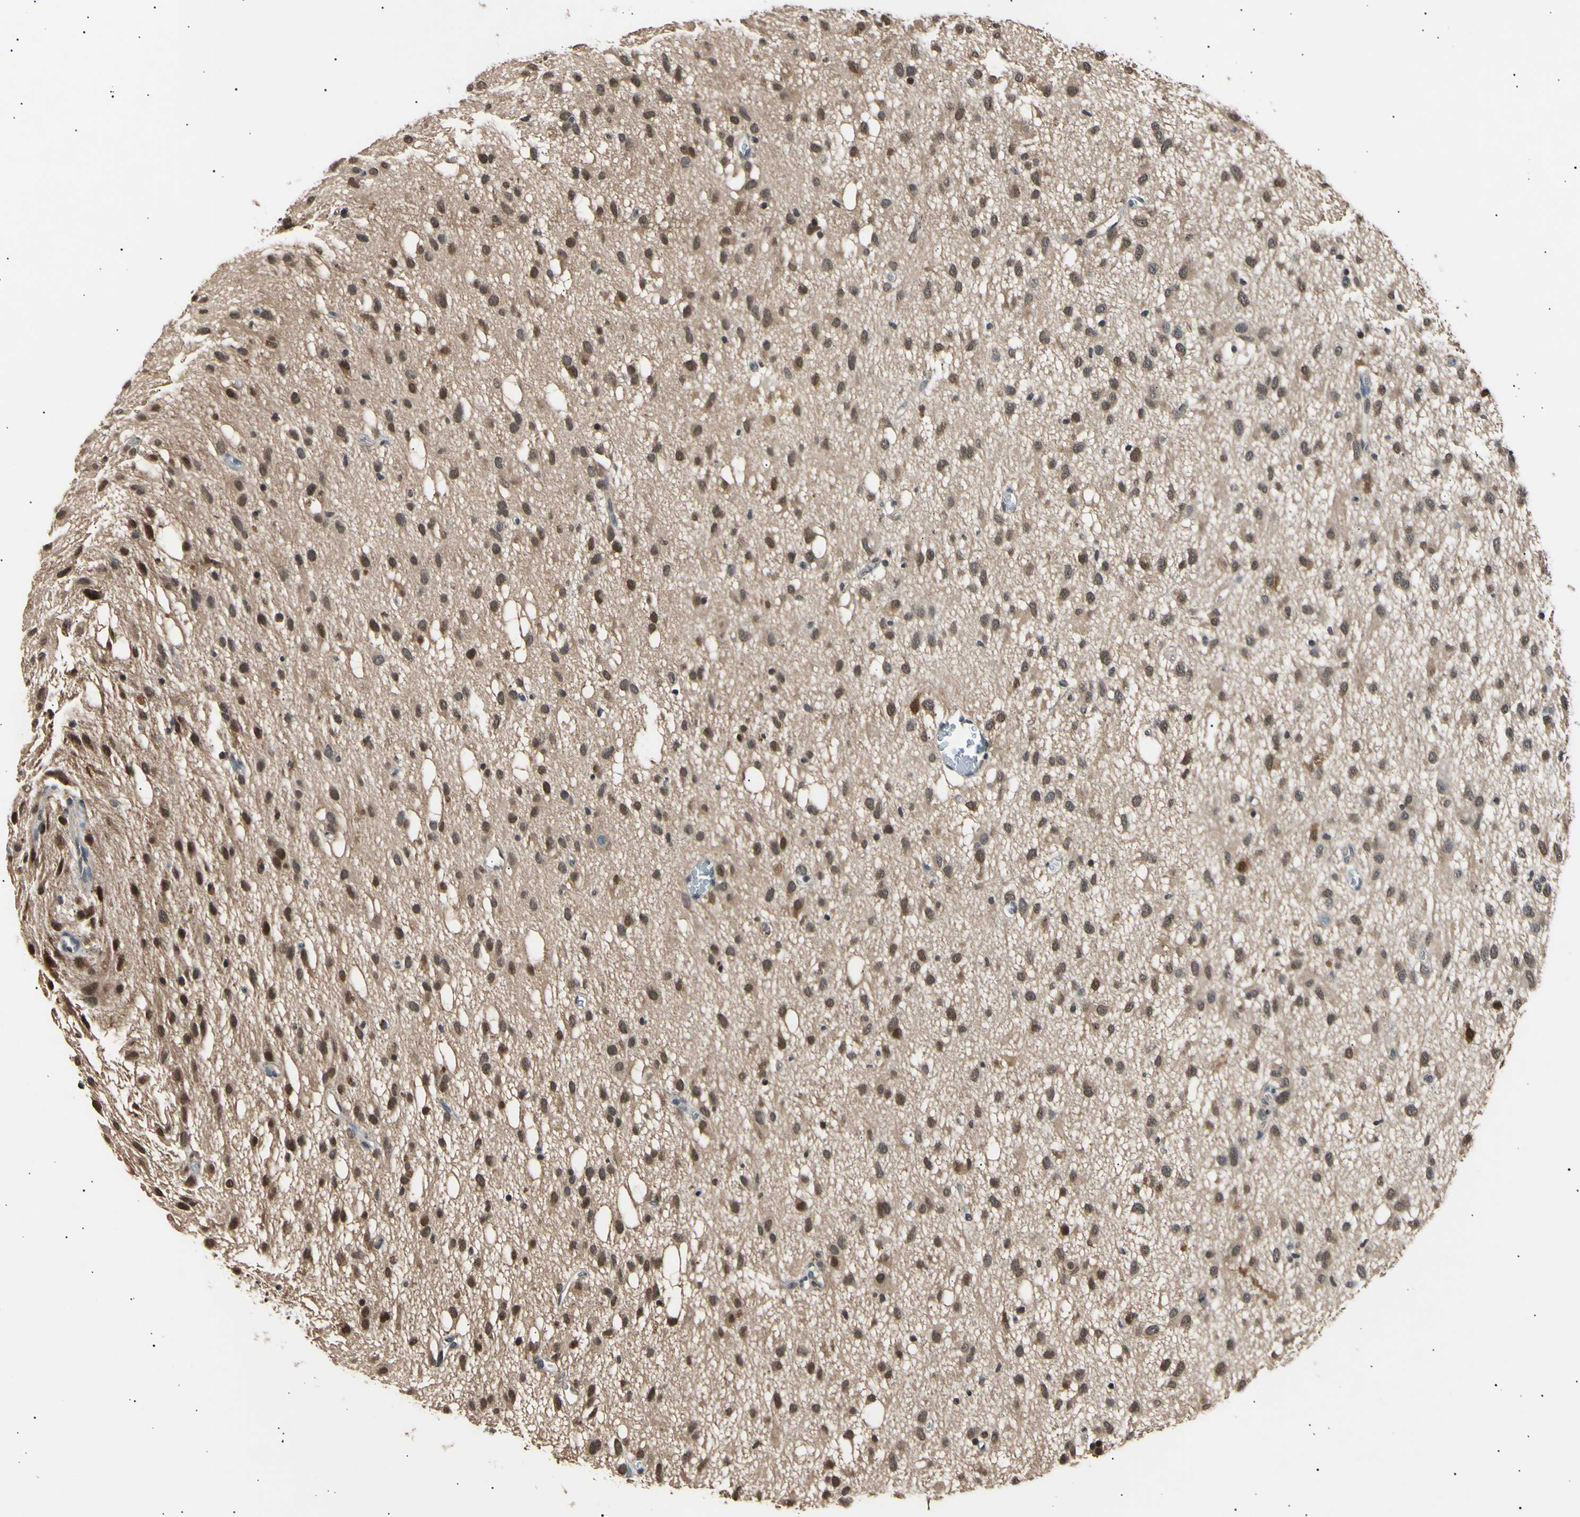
{"staining": {"intensity": "moderate", "quantity": ">75%", "location": "cytoplasmic/membranous,nuclear"}, "tissue": "glioma", "cell_type": "Tumor cells", "image_type": "cancer", "snomed": [{"axis": "morphology", "description": "Glioma, malignant, Low grade"}, {"axis": "topography", "description": "Brain"}], "caption": "Immunohistochemistry (IHC) (DAB (3,3'-diaminobenzidine)) staining of malignant low-grade glioma exhibits moderate cytoplasmic/membranous and nuclear protein positivity in about >75% of tumor cells.", "gene": "AK1", "patient": {"sex": "male", "age": 77}}